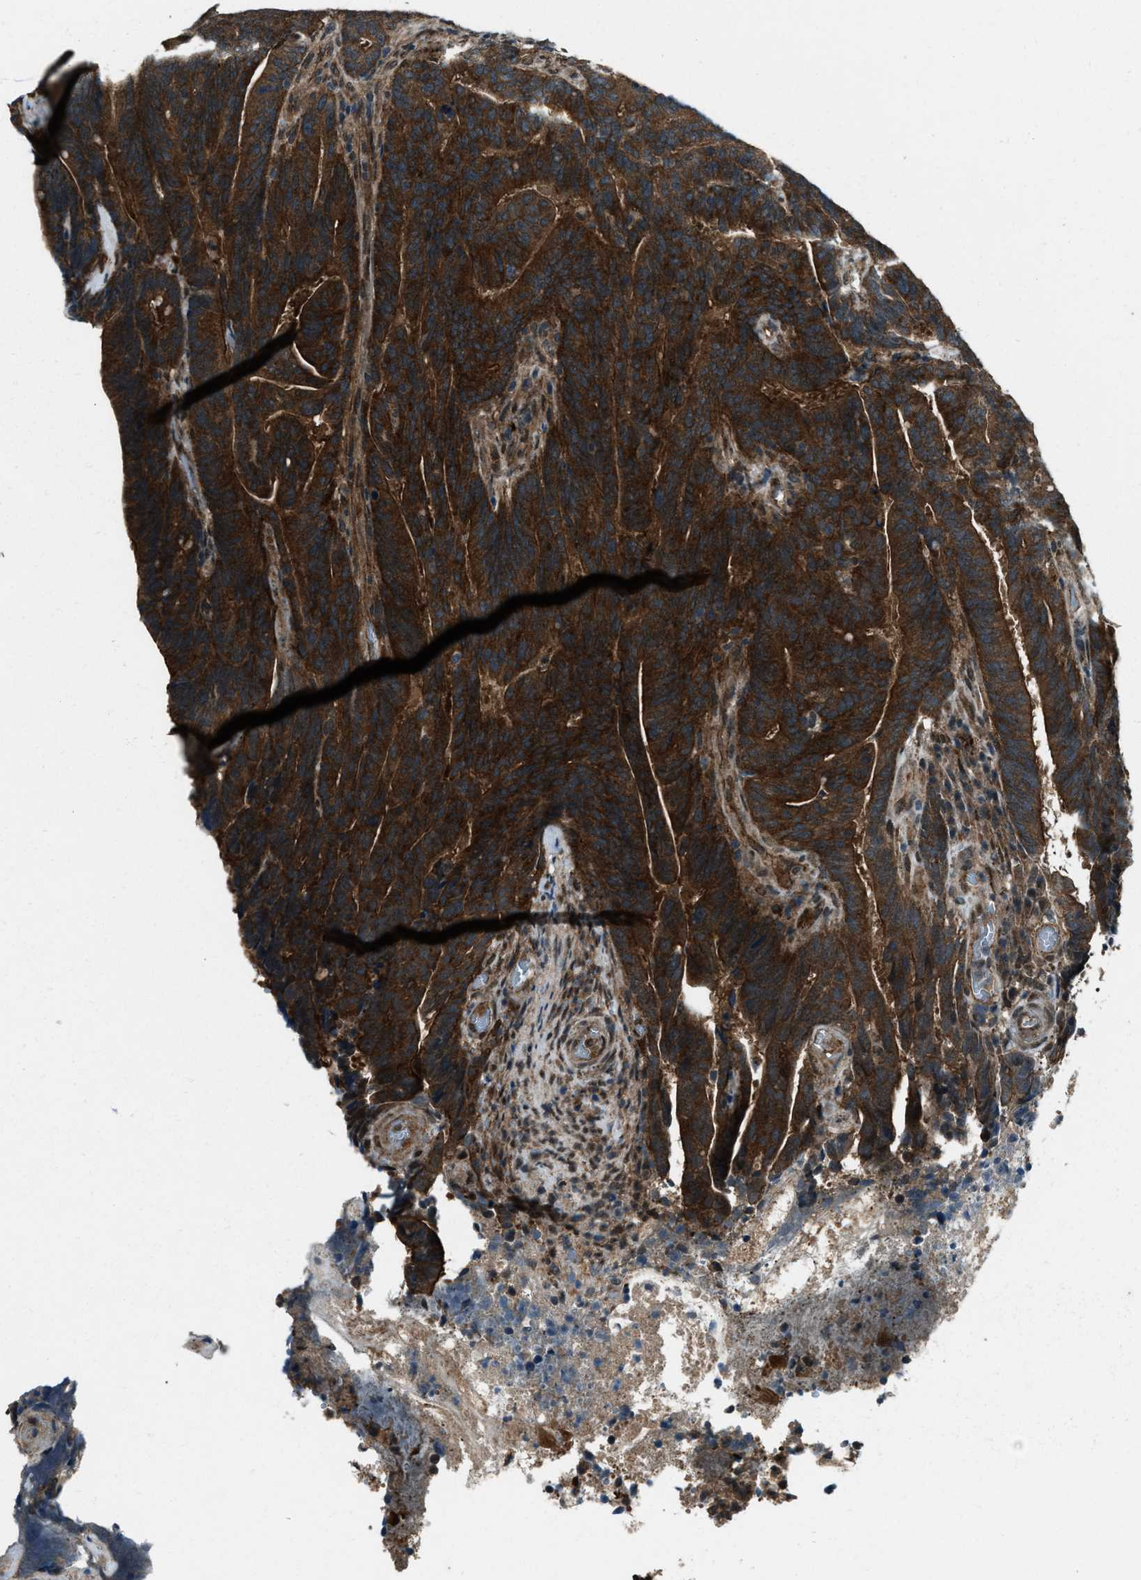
{"staining": {"intensity": "strong", "quantity": ">75%", "location": "cytoplasmic/membranous"}, "tissue": "colorectal cancer", "cell_type": "Tumor cells", "image_type": "cancer", "snomed": [{"axis": "morphology", "description": "Adenocarcinoma, NOS"}, {"axis": "topography", "description": "Colon"}], "caption": "Strong cytoplasmic/membranous positivity is seen in approximately >75% of tumor cells in colorectal adenocarcinoma.", "gene": "SVIL", "patient": {"sex": "female", "age": 66}}